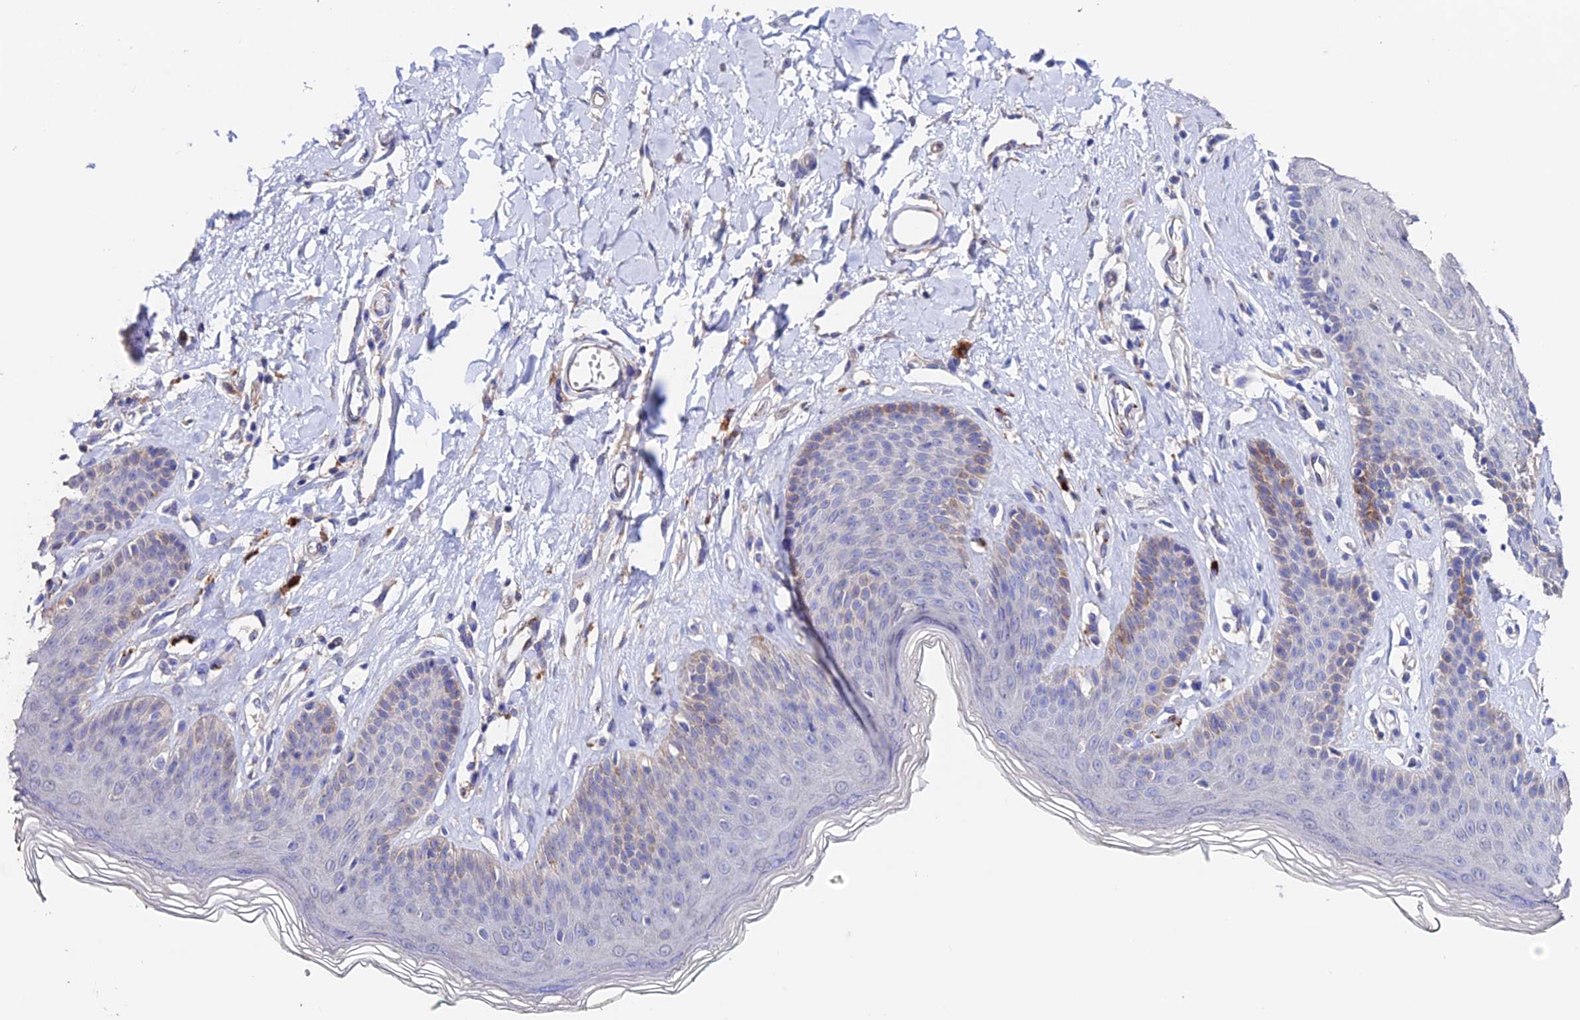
{"staining": {"intensity": "moderate", "quantity": "<25%", "location": "cytoplasmic/membranous"}, "tissue": "skin", "cell_type": "Epidermal cells", "image_type": "normal", "snomed": [{"axis": "morphology", "description": "Normal tissue, NOS"}, {"axis": "morphology", "description": "Squamous cell carcinoma, NOS"}, {"axis": "topography", "description": "Vulva"}], "caption": "Moderate cytoplasmic/membranous positivity is present in about <25% of epidermal cells in unremarkable skin.", "gene": "ESM1", "patient": {"sex": "female", "age": 85}}